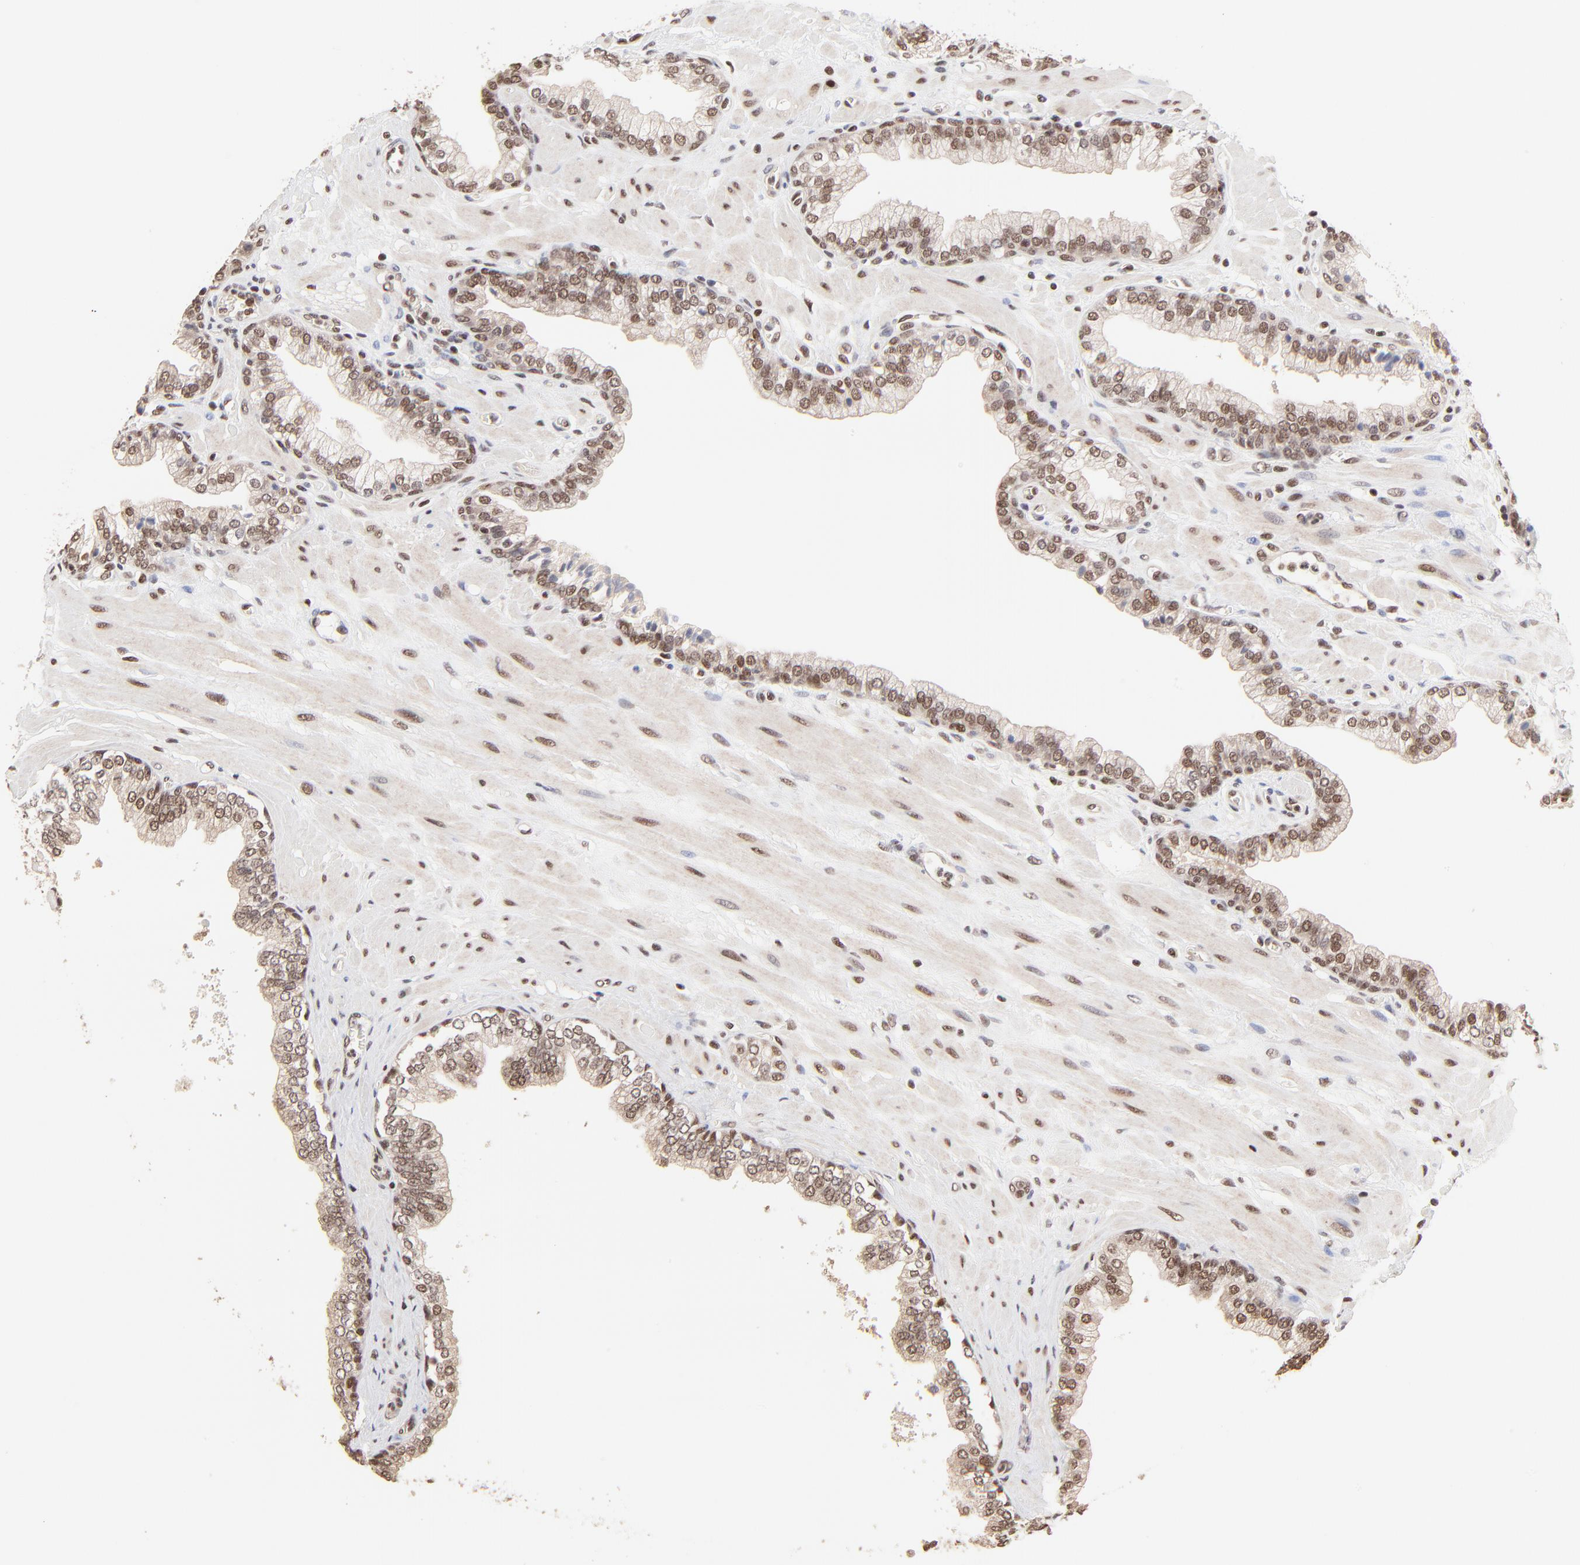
{"staining": {"intensity": "moderate", "quantity": ">75%", "location": "cytoplasmic/membranous,nuclear"}, "tissue": "prostate", "cell_type": "Glandular cells", "image_type": "normal", "snomed": [{"axis": "morphology", "description": "Normal tissue, NOS"}, {"axis": "topography", "description": "Prostate"}], "caption": "Human prostate stained for a protein (brown) reveals moderate cytoplasmic/membranous,nuclear positive staining in approximately >75% of glandular cells.", "gene": "DSN1", "patient": {"sex": "male", "age": 60}}